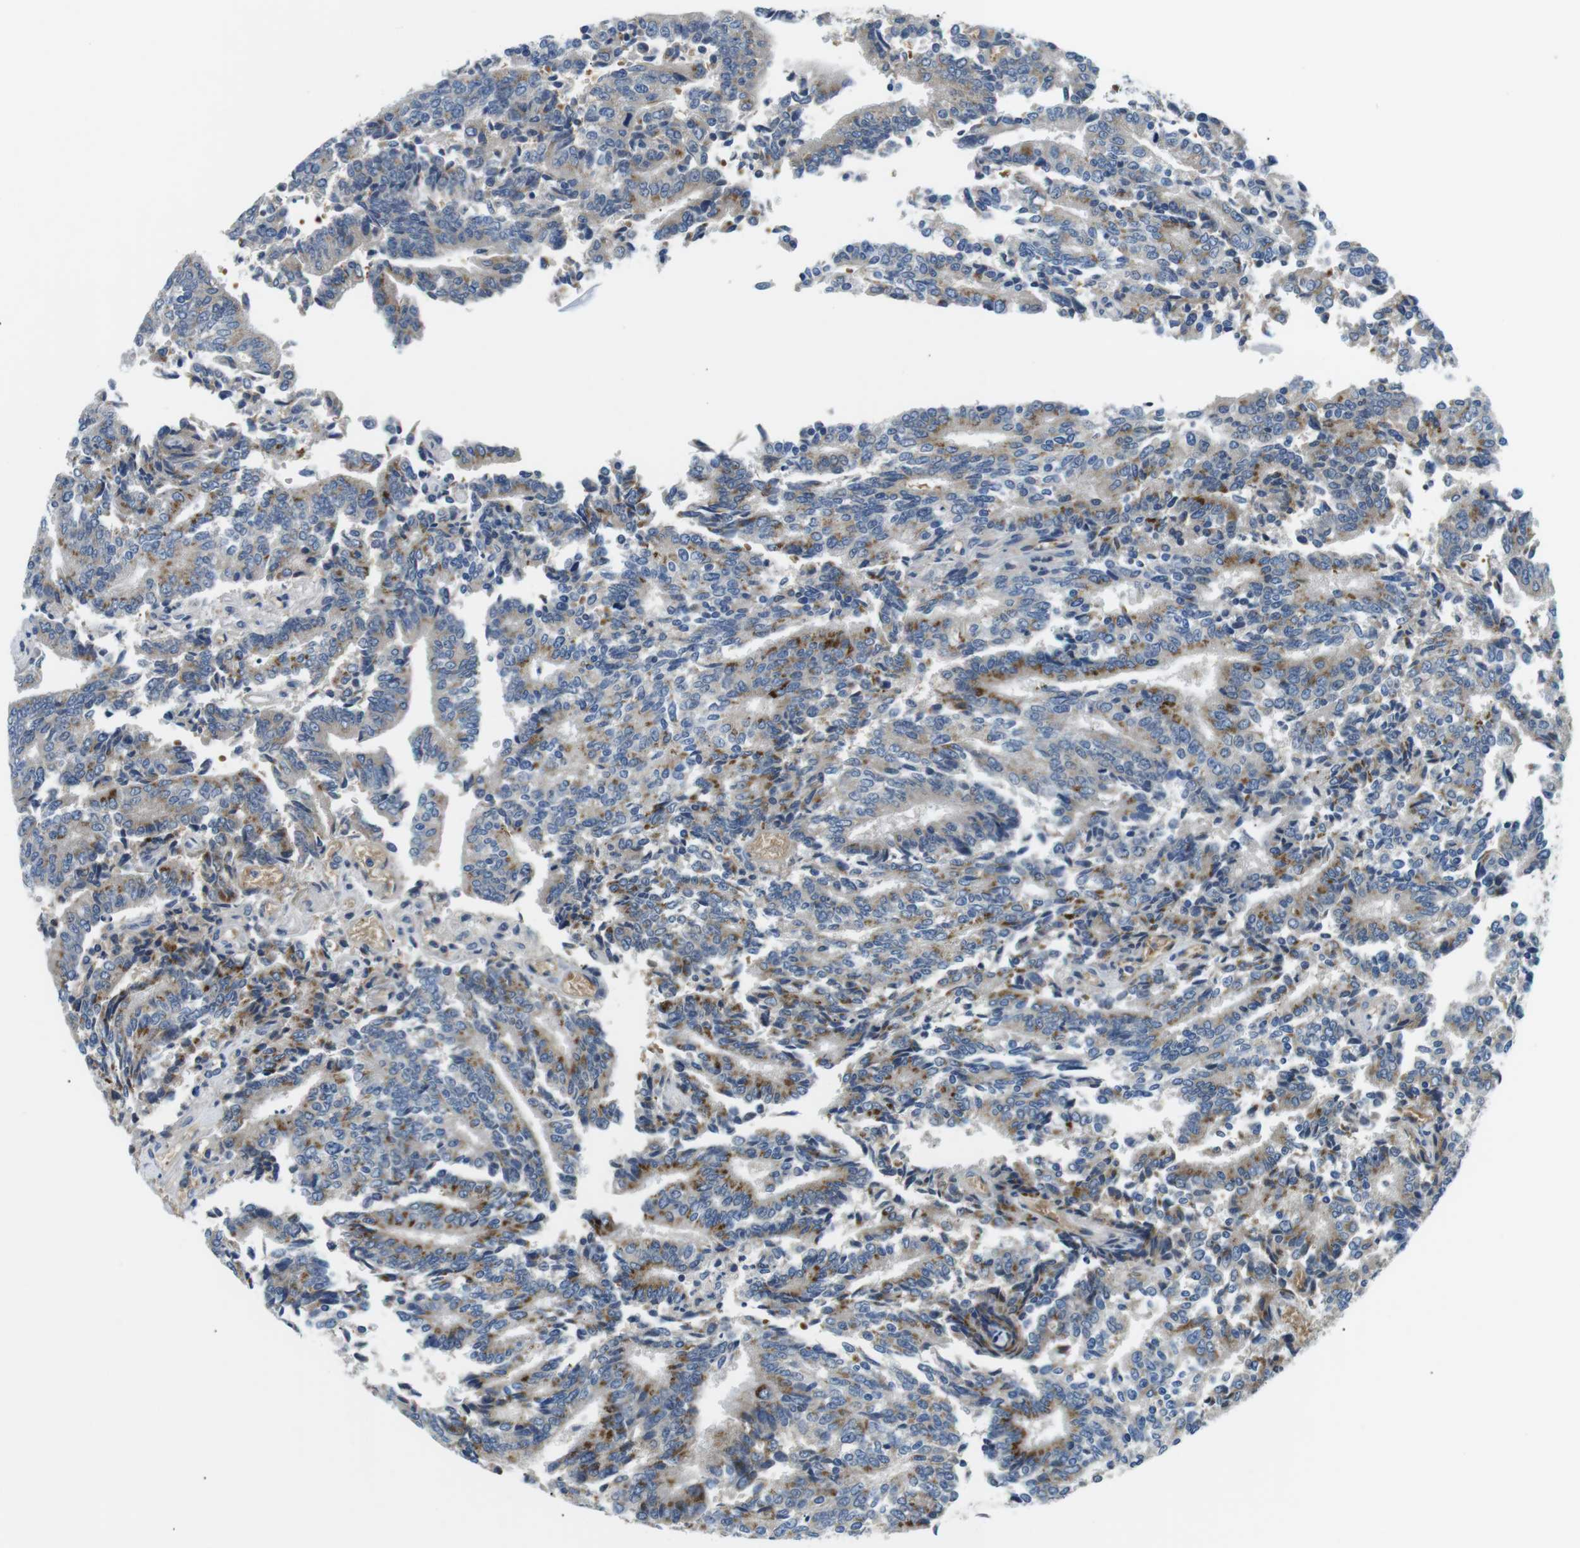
{"staining": {"intensity": "moderate", "quantity": "25%-75%", "location": "cytoplasmic/membranous"}, "tissue": "prostate cancer", "cell_type": "Tumor cells", "image_type": "cancer", "snomed": [{"axis": "morphology", "description": "Normal tissue, NOS"}, {"axis": "morphology", "description": "Adenocarcinoma, High grade"}, {"axis": "topography", "description": "Prostate"}, {"axis": "topography", "description": "Seminal veicle"}], "caption": "This photomicrograph displays immunohistochemistry staining of human prostate high-grade adenocarcinoma, with medium moderate cytoplasmic/membranous staining in approximately 25%-75% of tumor cells.", "gene": "WSCD1", "patient": {"sex": "male", "age": 55}}